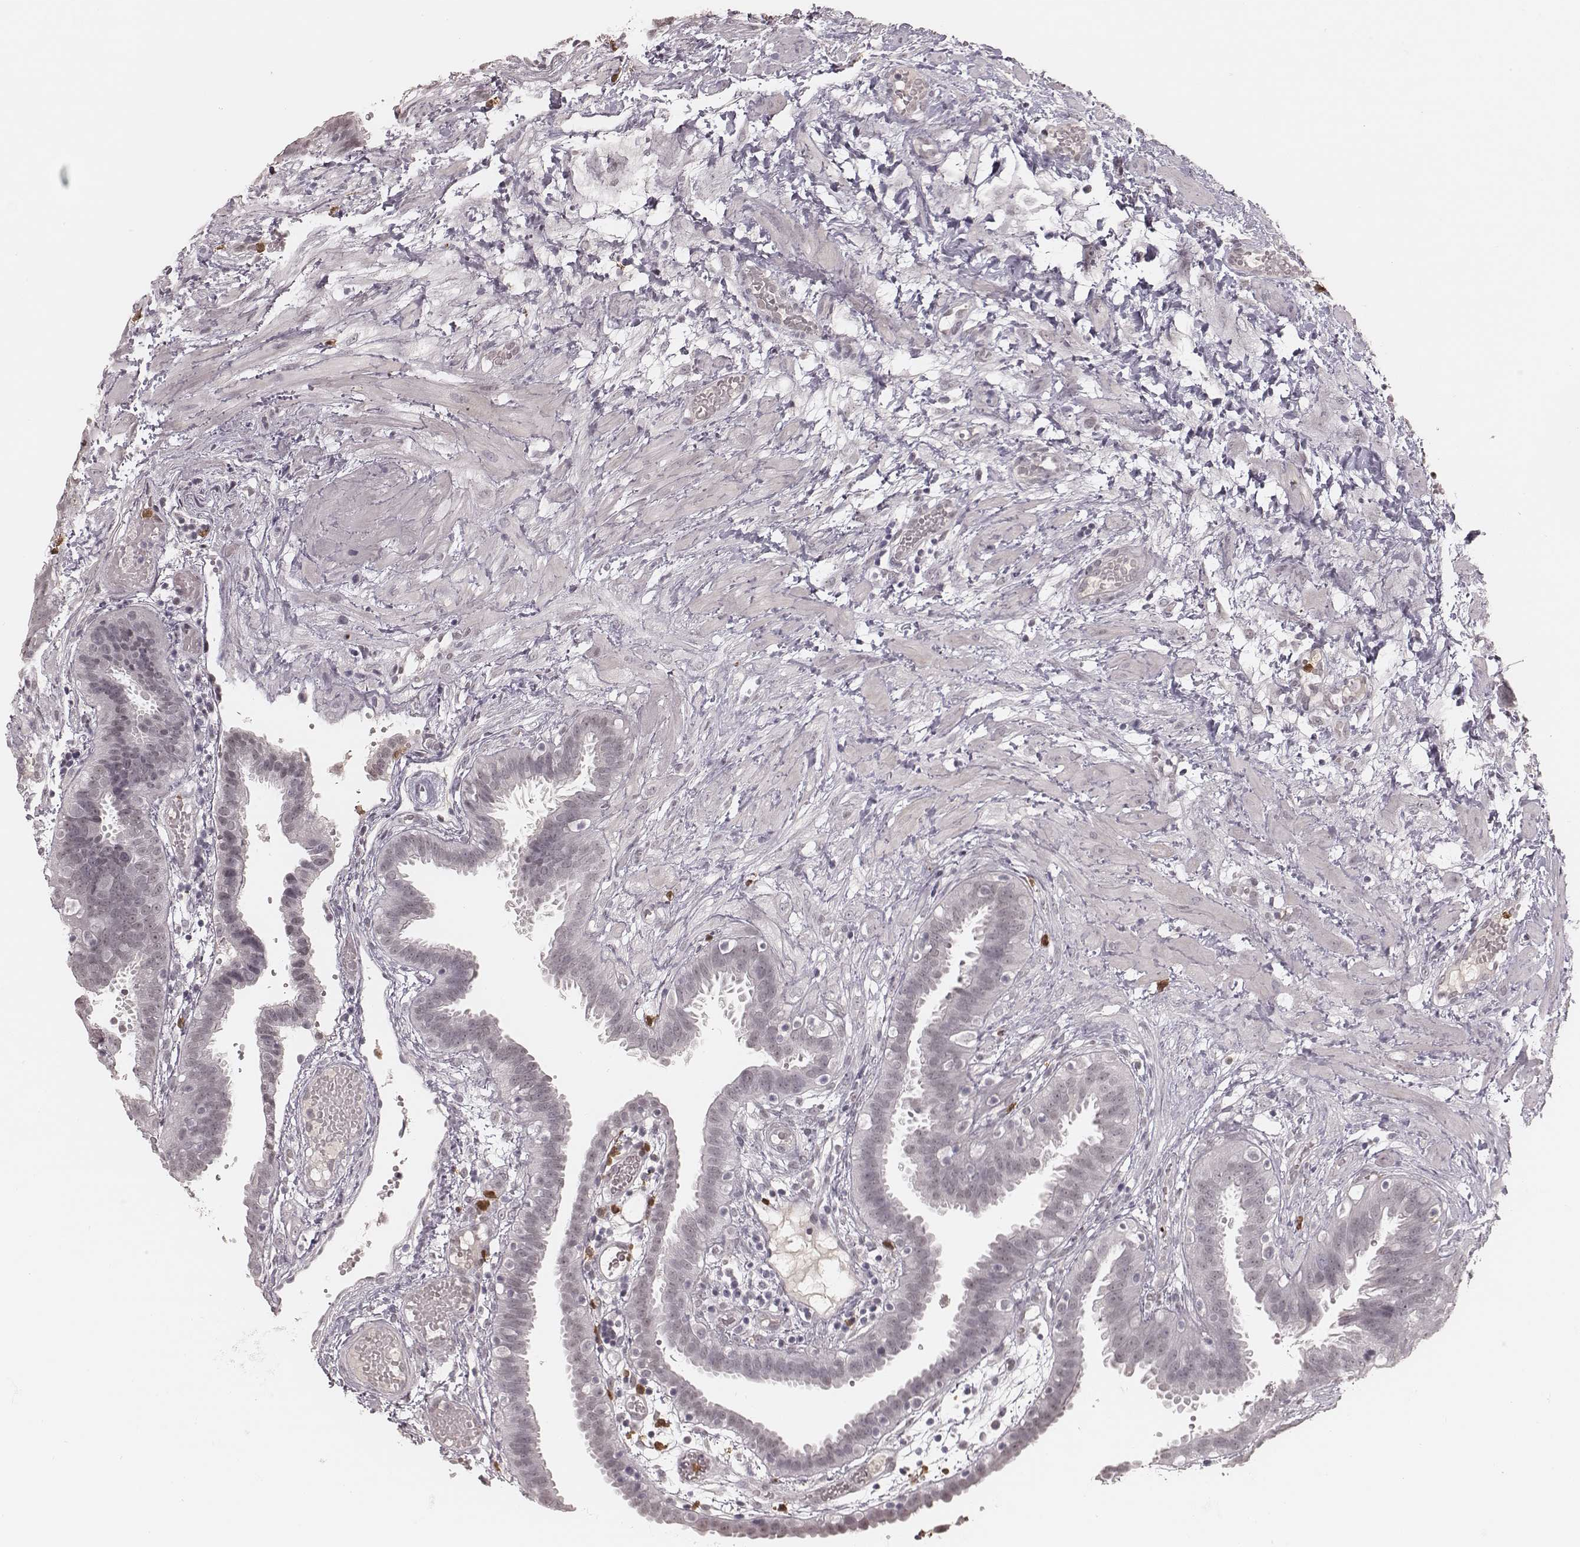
{"staining": {"intensity": "negative", "quantity": "none", "location": "none"}, "tissue": "fallopian tube", "cell_type": "Glandular cells", "image_type": "normal", "snomed": [{"axis": "morphology", "description": "Normal tissue, NOS"}, {"axis": "topography", "description": "Fallopian tube"}], "caption": "DAB immunohistochemical staining of unremarkable fallopian tube exhibits no significant staining in glandular cells.", "gene": "KITLG", "patient": {"sex": "female", "age": 37}}